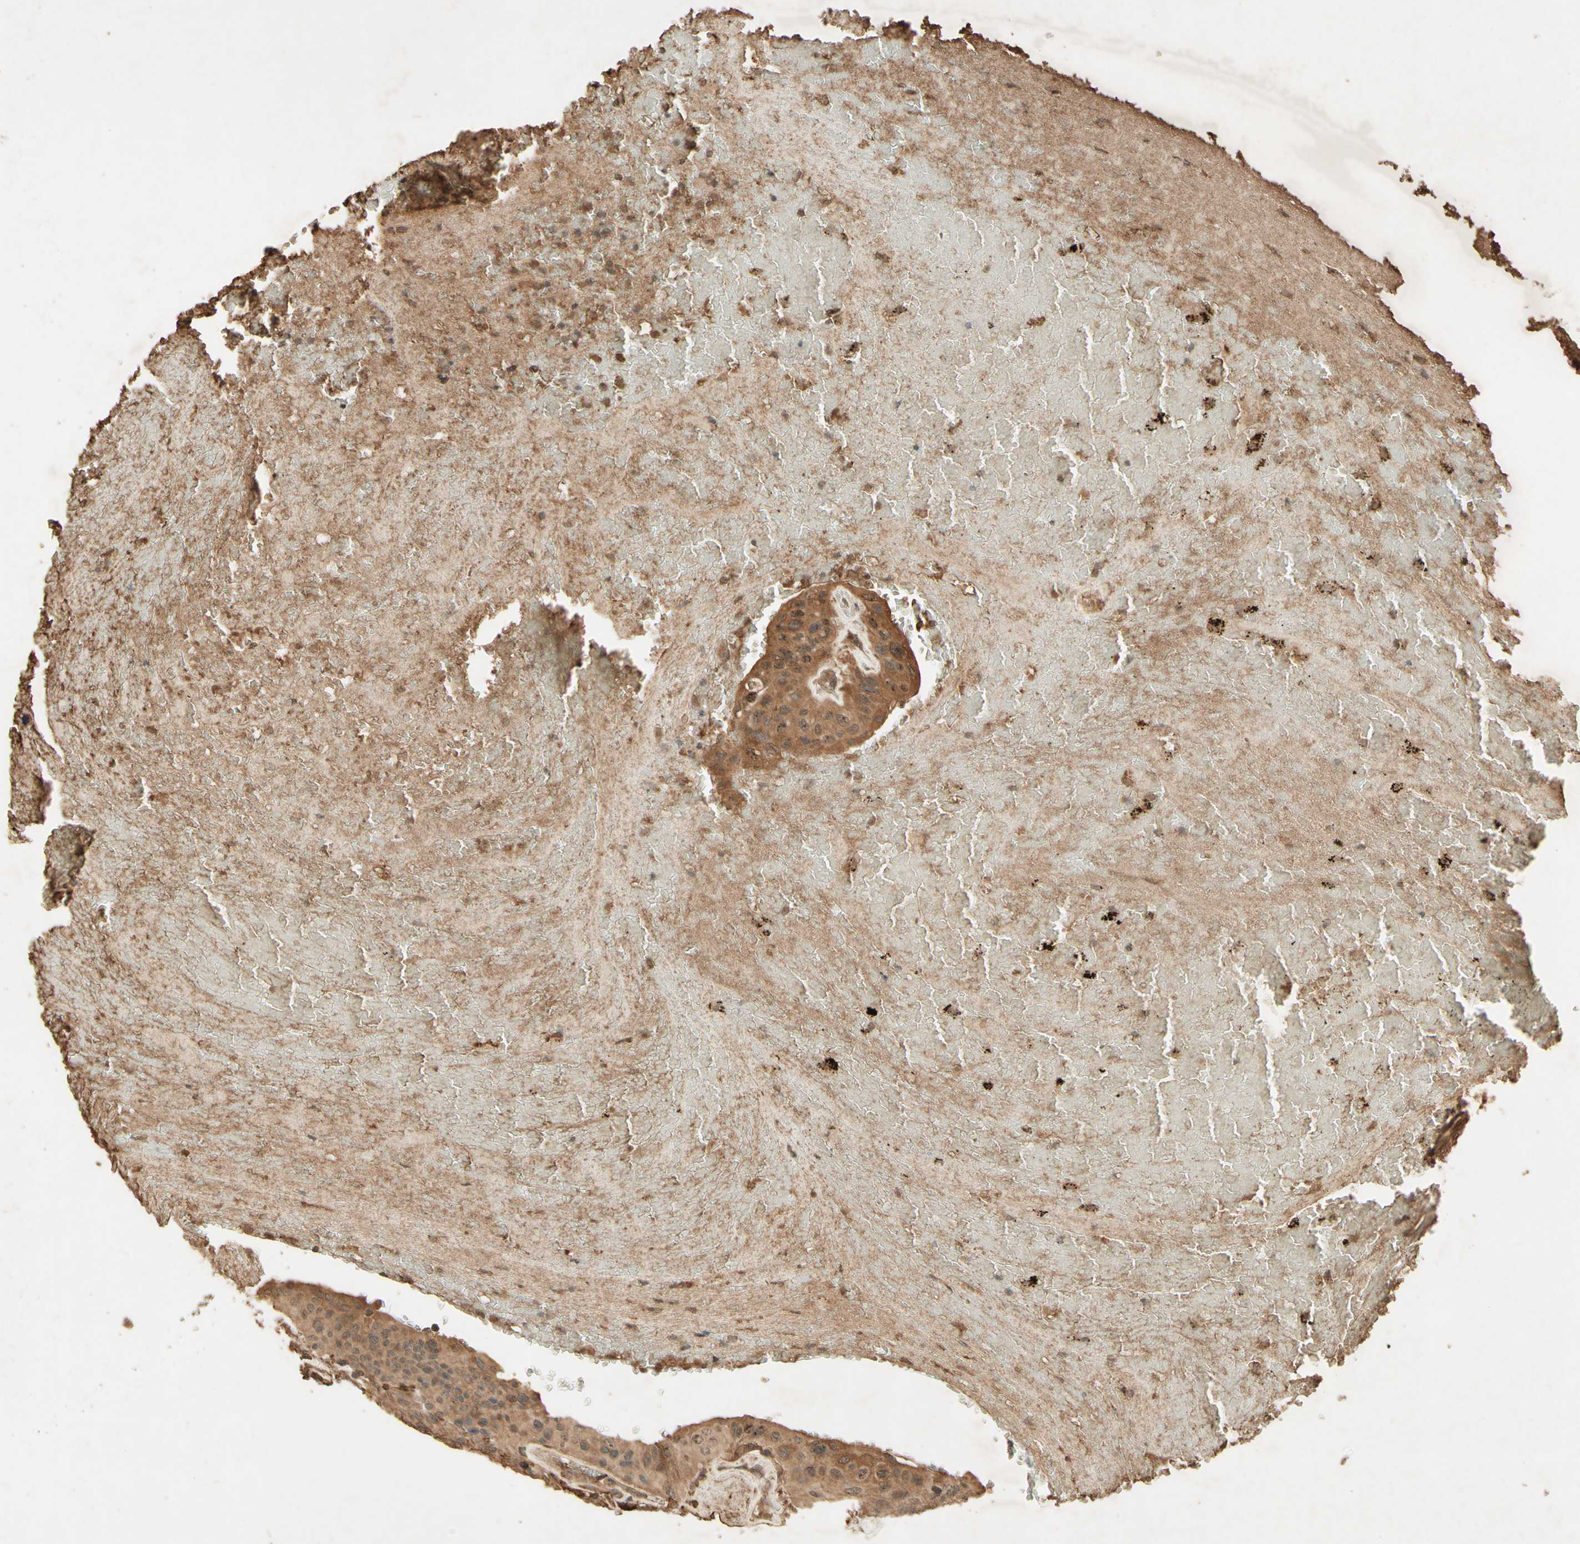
{"staining": {"intensity": "moderate", "quantity": ">75%", "location": "cytoplasmic/membranous"}, "tissue": "urothelial cancer", "cell_type": "Tumor cells", "image_type": "cancer", "snomed": [{"axis": "morphology", "description": "Urothelial carcinoma, High grade"}, {"axis": "topography", "description": "Urinary bladder"}], "caption": "Urothelial cancer stained with immunohistochemistry (IHC) demonstrates moderate cytoplasmic/membranous staining in approximately >75% of tumor cells.", "gene": "SMAD9", "patient": {"sex": "male", "age": 66}}